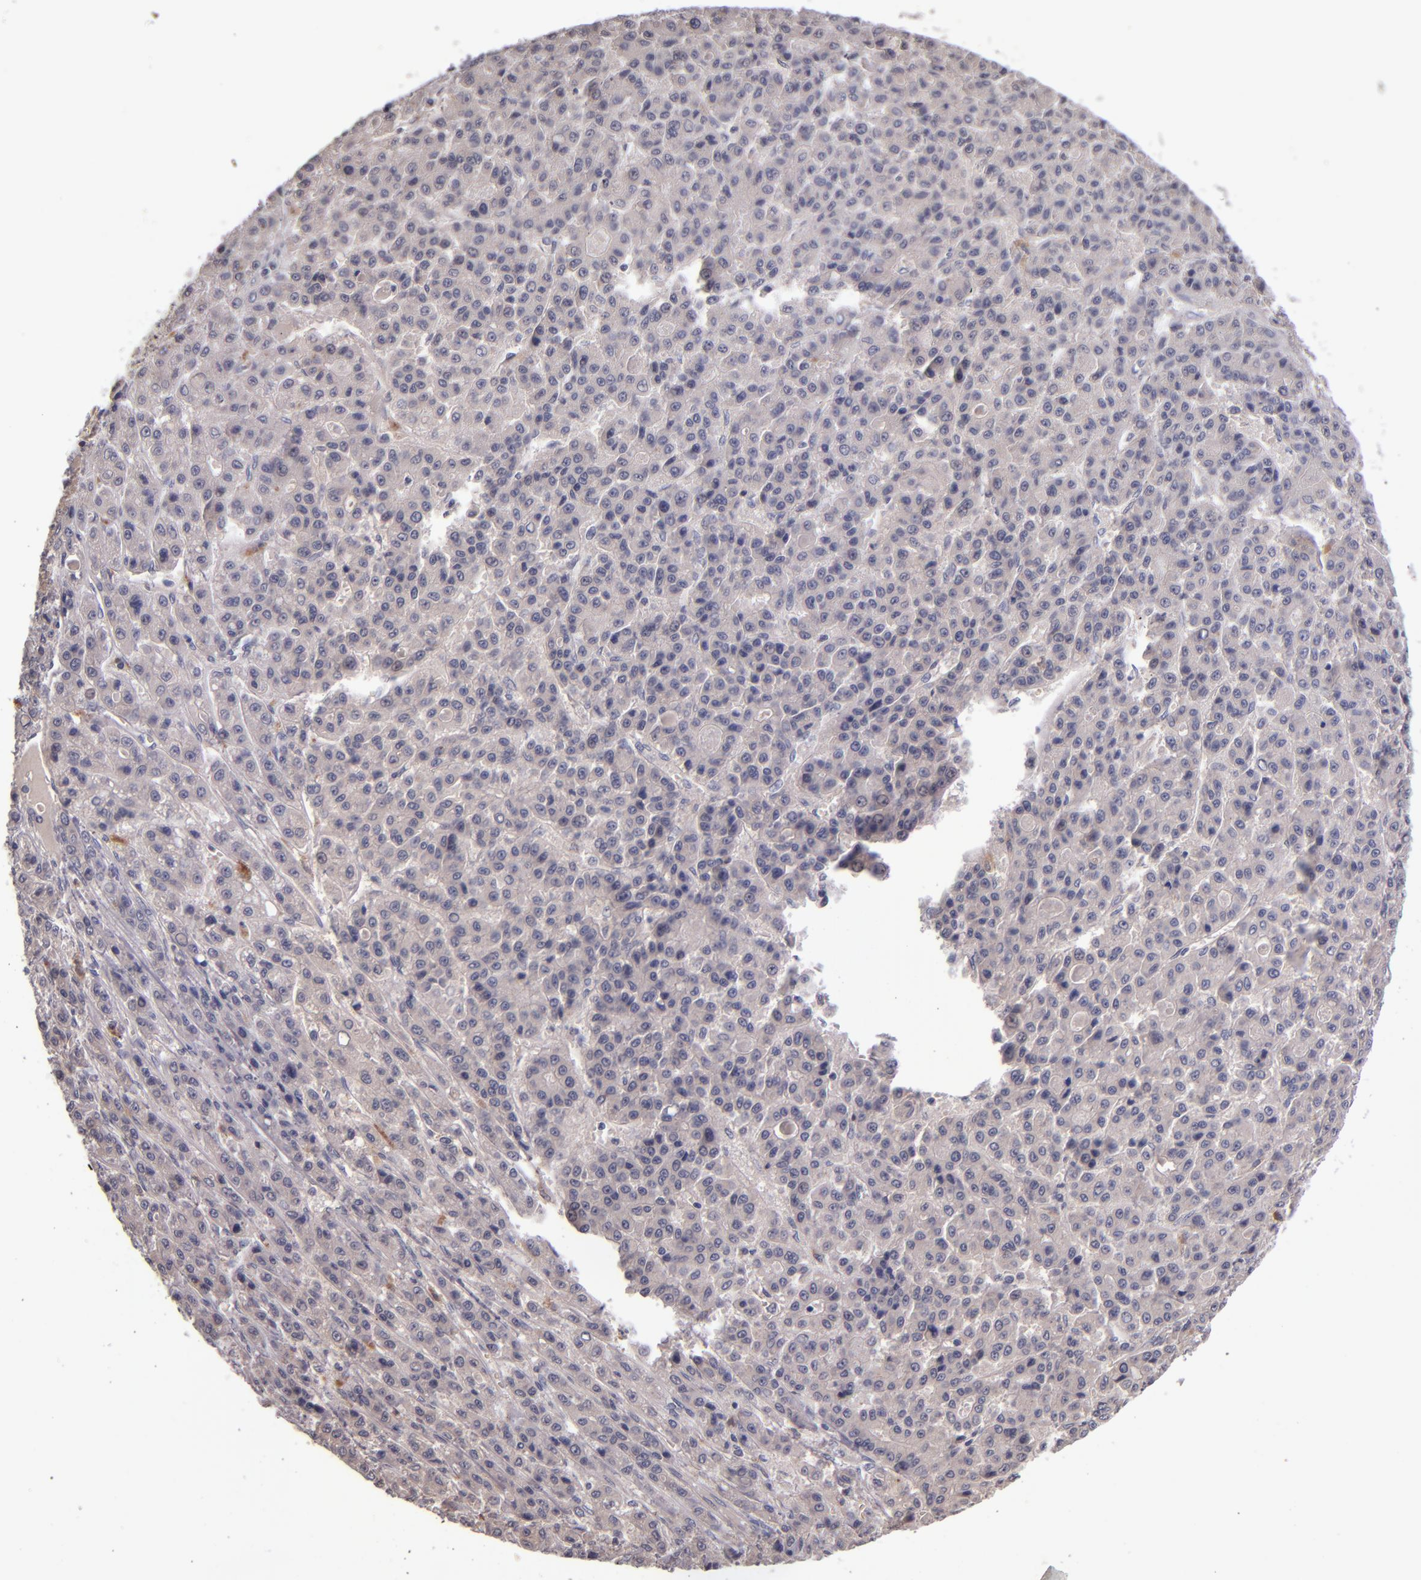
{"staining": {"intensity": "weak", "quantity": "25%-75%", "location": "cytoplasmic/membranous"}, "tissue": "liver cancer", "cell_type": "Tumor cells", "image_type": "cancer", "snomed": [{"axis": "morphology", "description": "Carcinoma, Hepatocellular, NOS"}, {"axis": "topography", "description": "Liver"}], "caption": "Immunohistochemical staining of liver cancer shows low levels of weak cytoplasmic/membranous positivity in approximately 25%-75% of tumor cells.", "gene": "TSC2", "patient": {"sex": "male", "age": 70}}